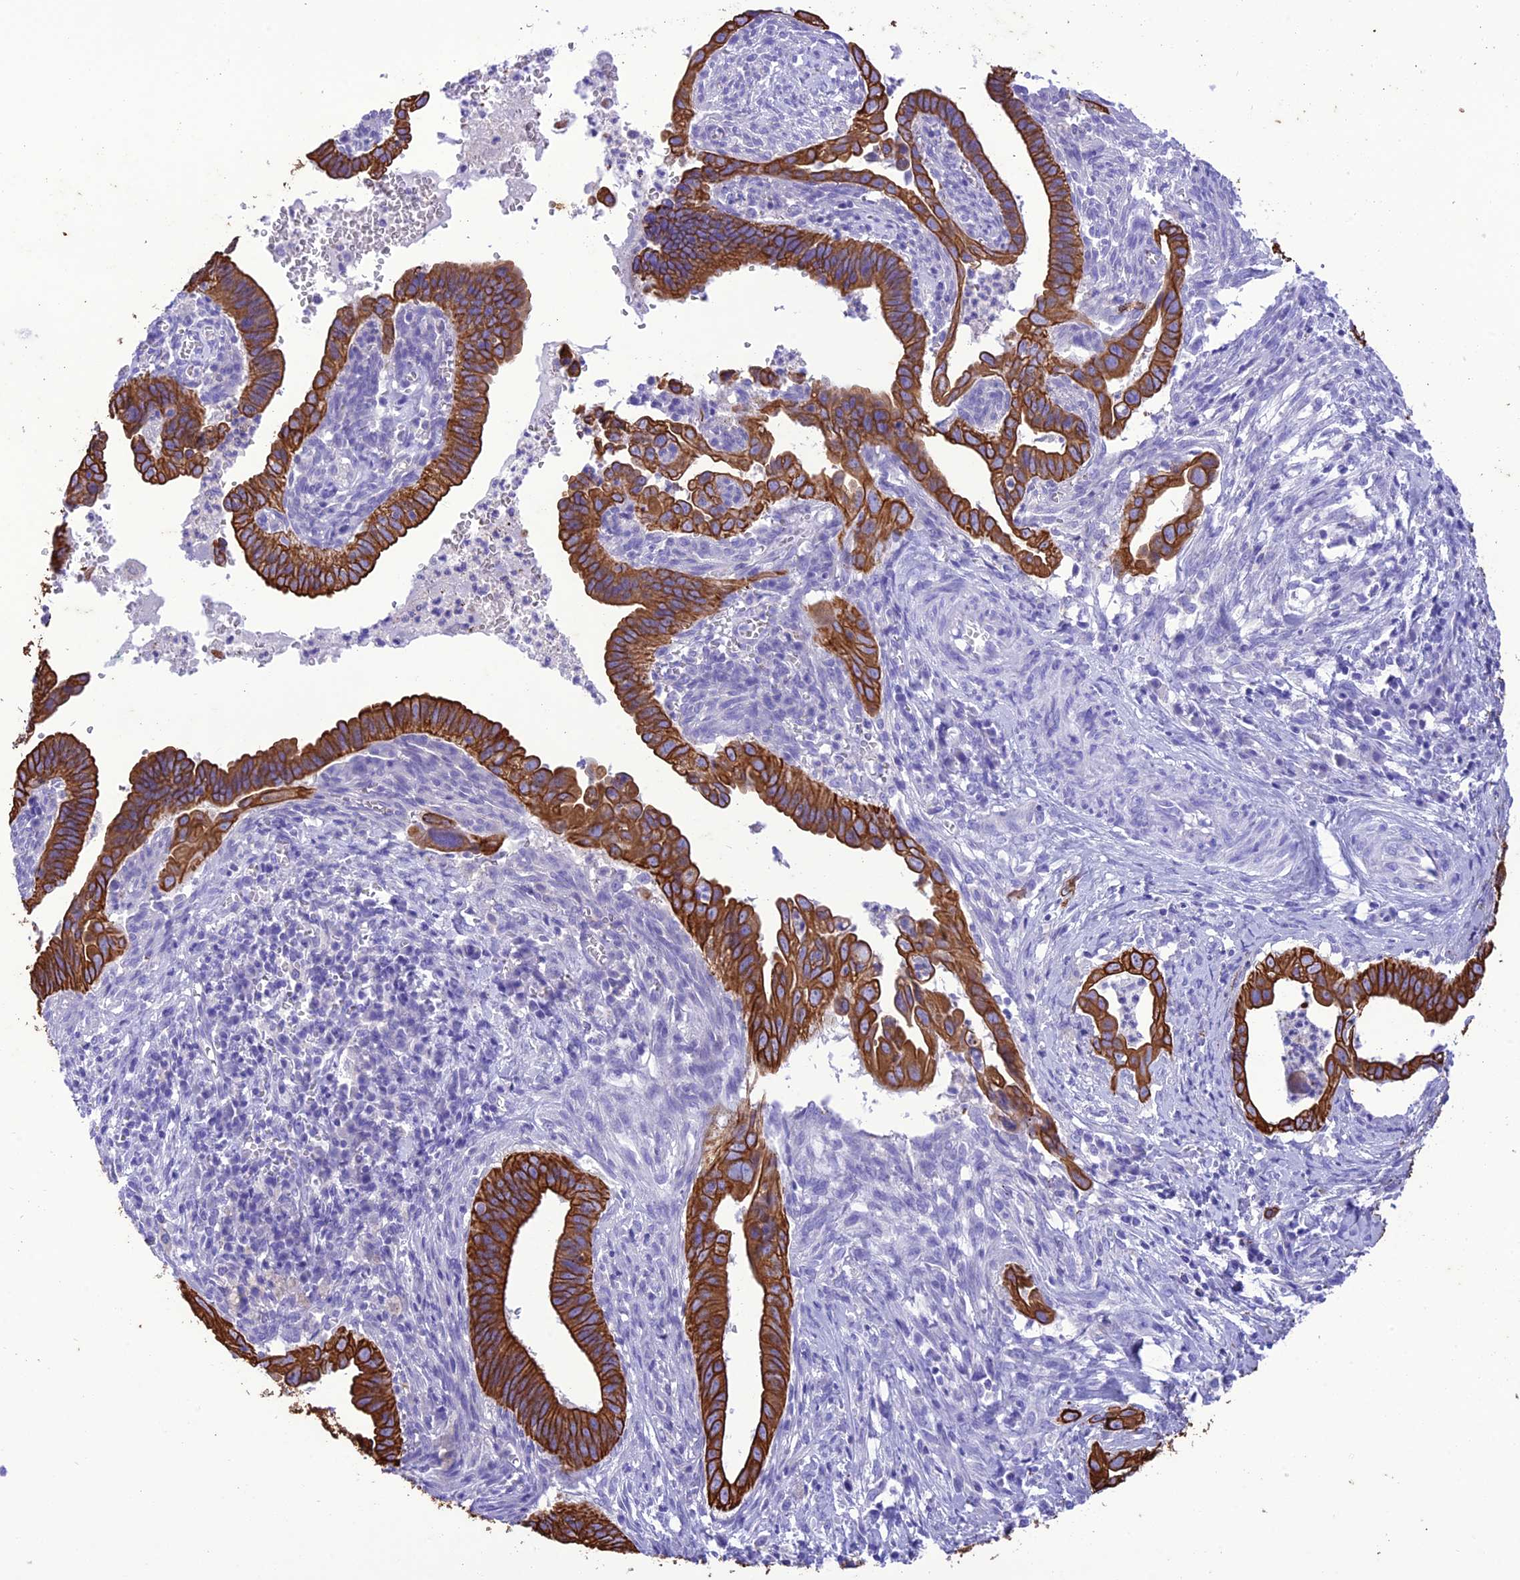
{"staining": {"intensity": "strong", "quantity": ">75%", "location": "cytoplasmic/membranous"}, "tissue": "cervical cancer", "cell_type": "Tumor cells", "image_type": "cancer", "snomed": [{"axis": "morphology", "description": "Adenocarcinoma, NOS"}, {"axis": "topography", "description": "Cervix"}], "caption": "Brown immunohistochemical staining in human cervical cancer (adenocarcinoma) reveals strong cytoplasmic/membranous expression in approximately >75% of tumor cells.", "gene": "VPS52", "patient": {"sex": "female", "age": 42}}